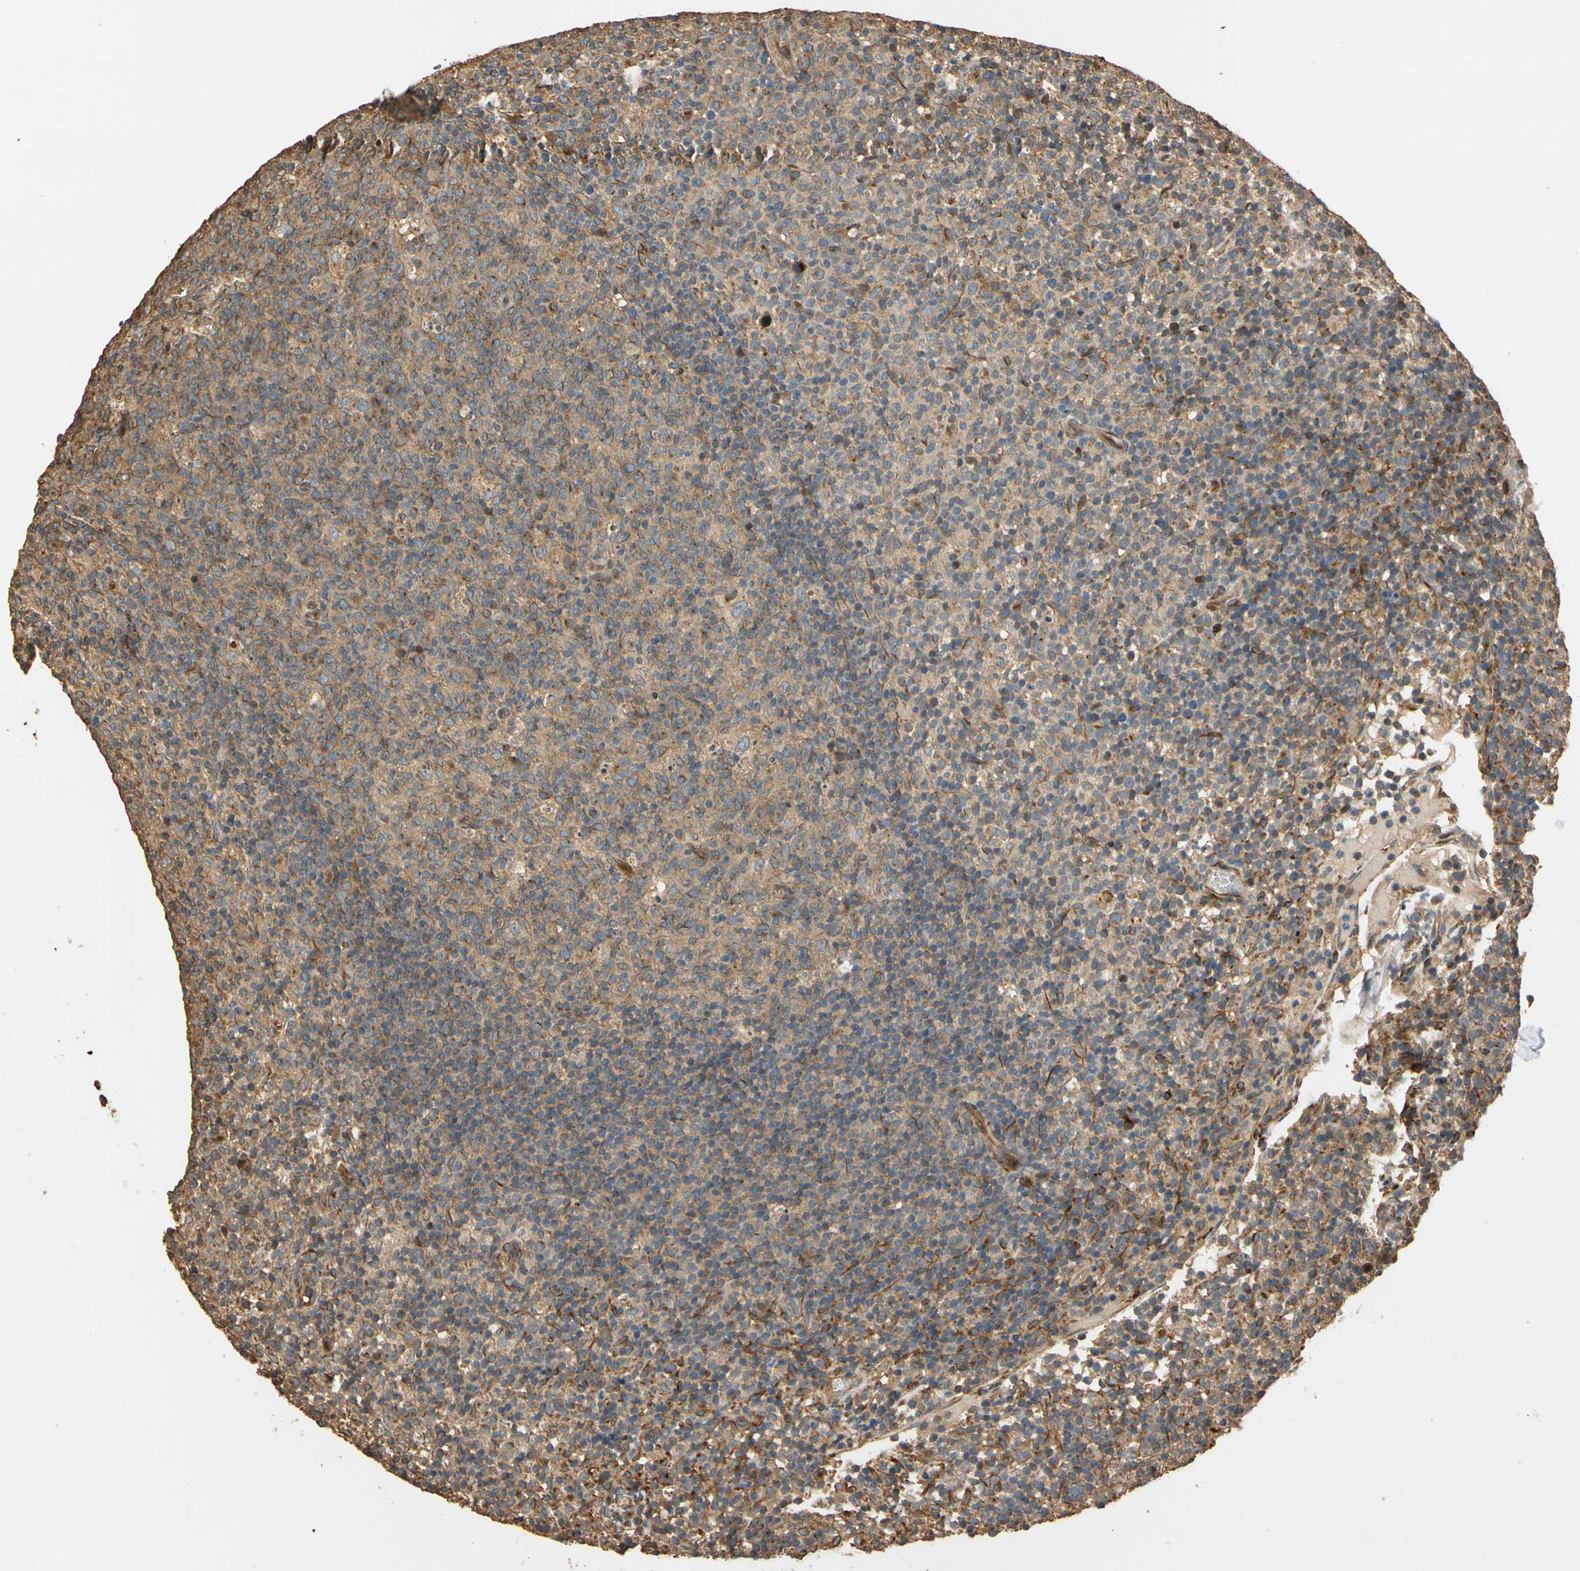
{"staining": {"intensity": "moderate", "quantity": ">75%", "location": "cytoplasmic/membranous"}, "tissue": "lymph node", "cell_type": "Germinal center cells", "image_type": "normal", "snomed": [{"axis": "morphology", "description": "Normal tissue, NOS"}, {"axis": "morphology", "description": "Inflammation, NOS"}, {"axis": "topography", "description": "Lymph node"}], "caption": "Germinal center cells demonstrate medium levels of moderate cytoplasmic/membranous expression in about >75% of cells in normal human lymph node.", "gene": "MGRN1", "patient": {"sex": "male", "age": 55}}